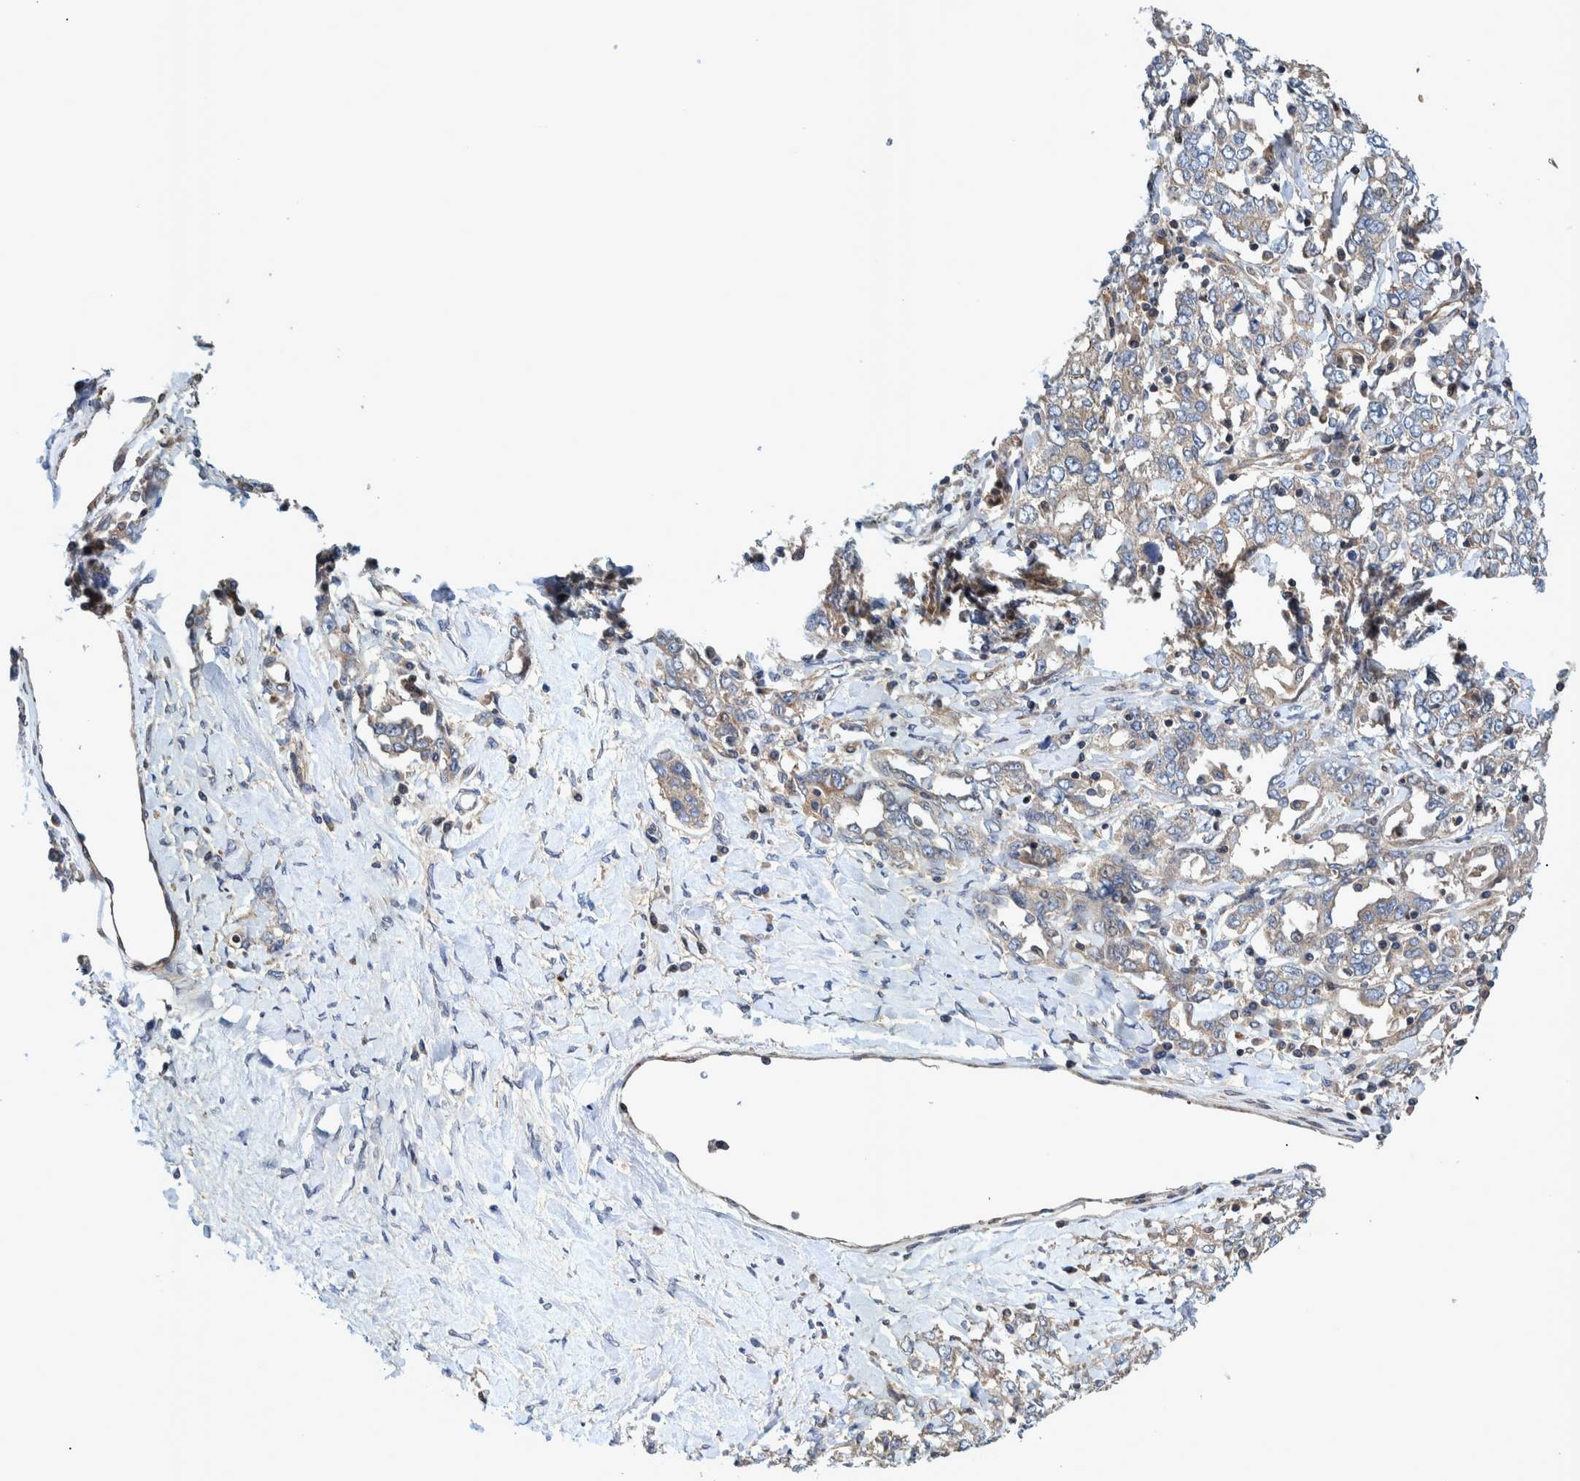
{"staining": {"intensity": "weak", "quantity": ">75%", "location": "cytoplasmic/membranous"}, "tissue": "ovarian cancer", "cell_type": "Tumor cells", "image_type": "cancer", "snomed": [{"axis": "morphology", "description": "Carcinoma, endometroid"}, {"axis": "topography", "description": "Ovary"}], "caption": "A photomicrograph of human ovarian endometroid carcinoma stained for a protein displays weak cytoplasmic/membranous brown staining in tumor cells.", "gene": "GRPEL2", "patient": {"sex": "female", "age": 62}}